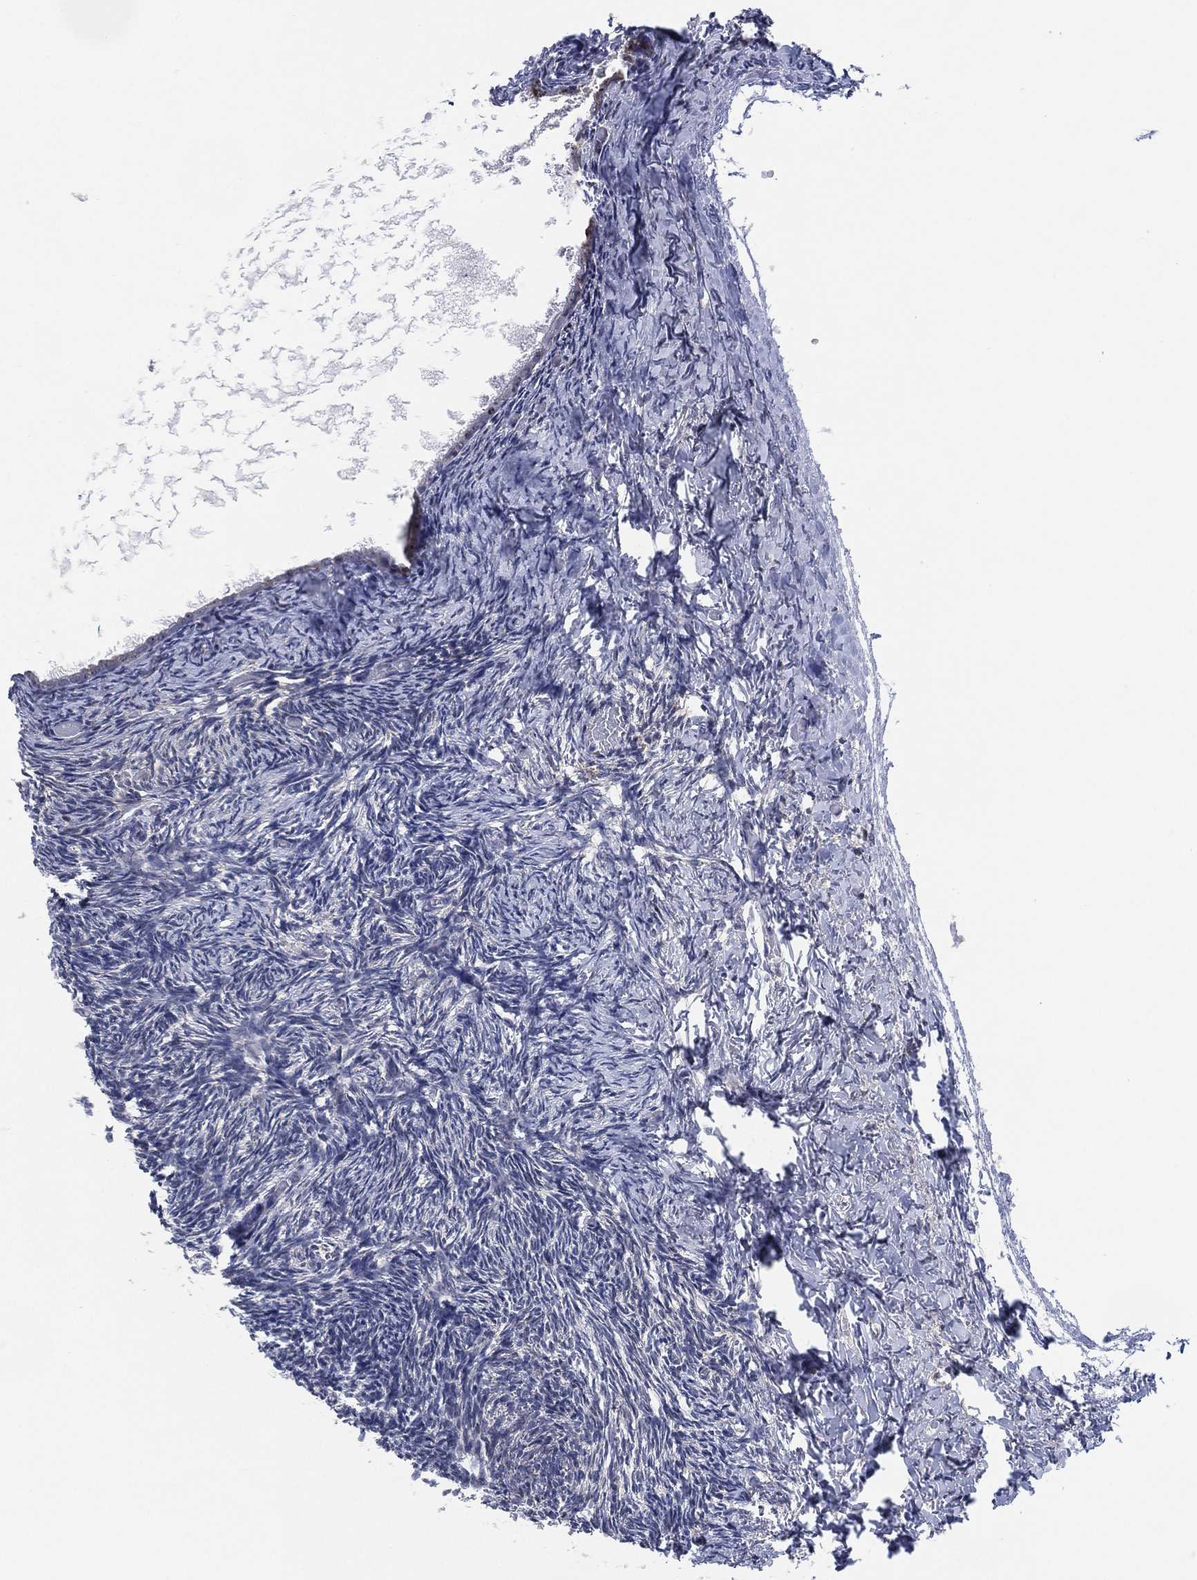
{"staining": {"intensity": "negative", "quantity": "none", "location": "none"}, "tissue": "ovary", "cell_type": "Ovarian stroma cells", "image_type": "normal", "snomed": [{"axis": "morphology", "description": "Normal tissue, NOS"}, {"axis": "topography", "description": "Ovary"}], "caption": "High power microscopy image of an immunohistochemistry histopathology image of unremarkable ovary, revealing no significant expression in ovarian stroma cells. (Immunohistochemistry (ihc), brightfield microscopy, high magnification).", "gene": "FAM104A", "patient": {"sex": "female", "age": 39}}